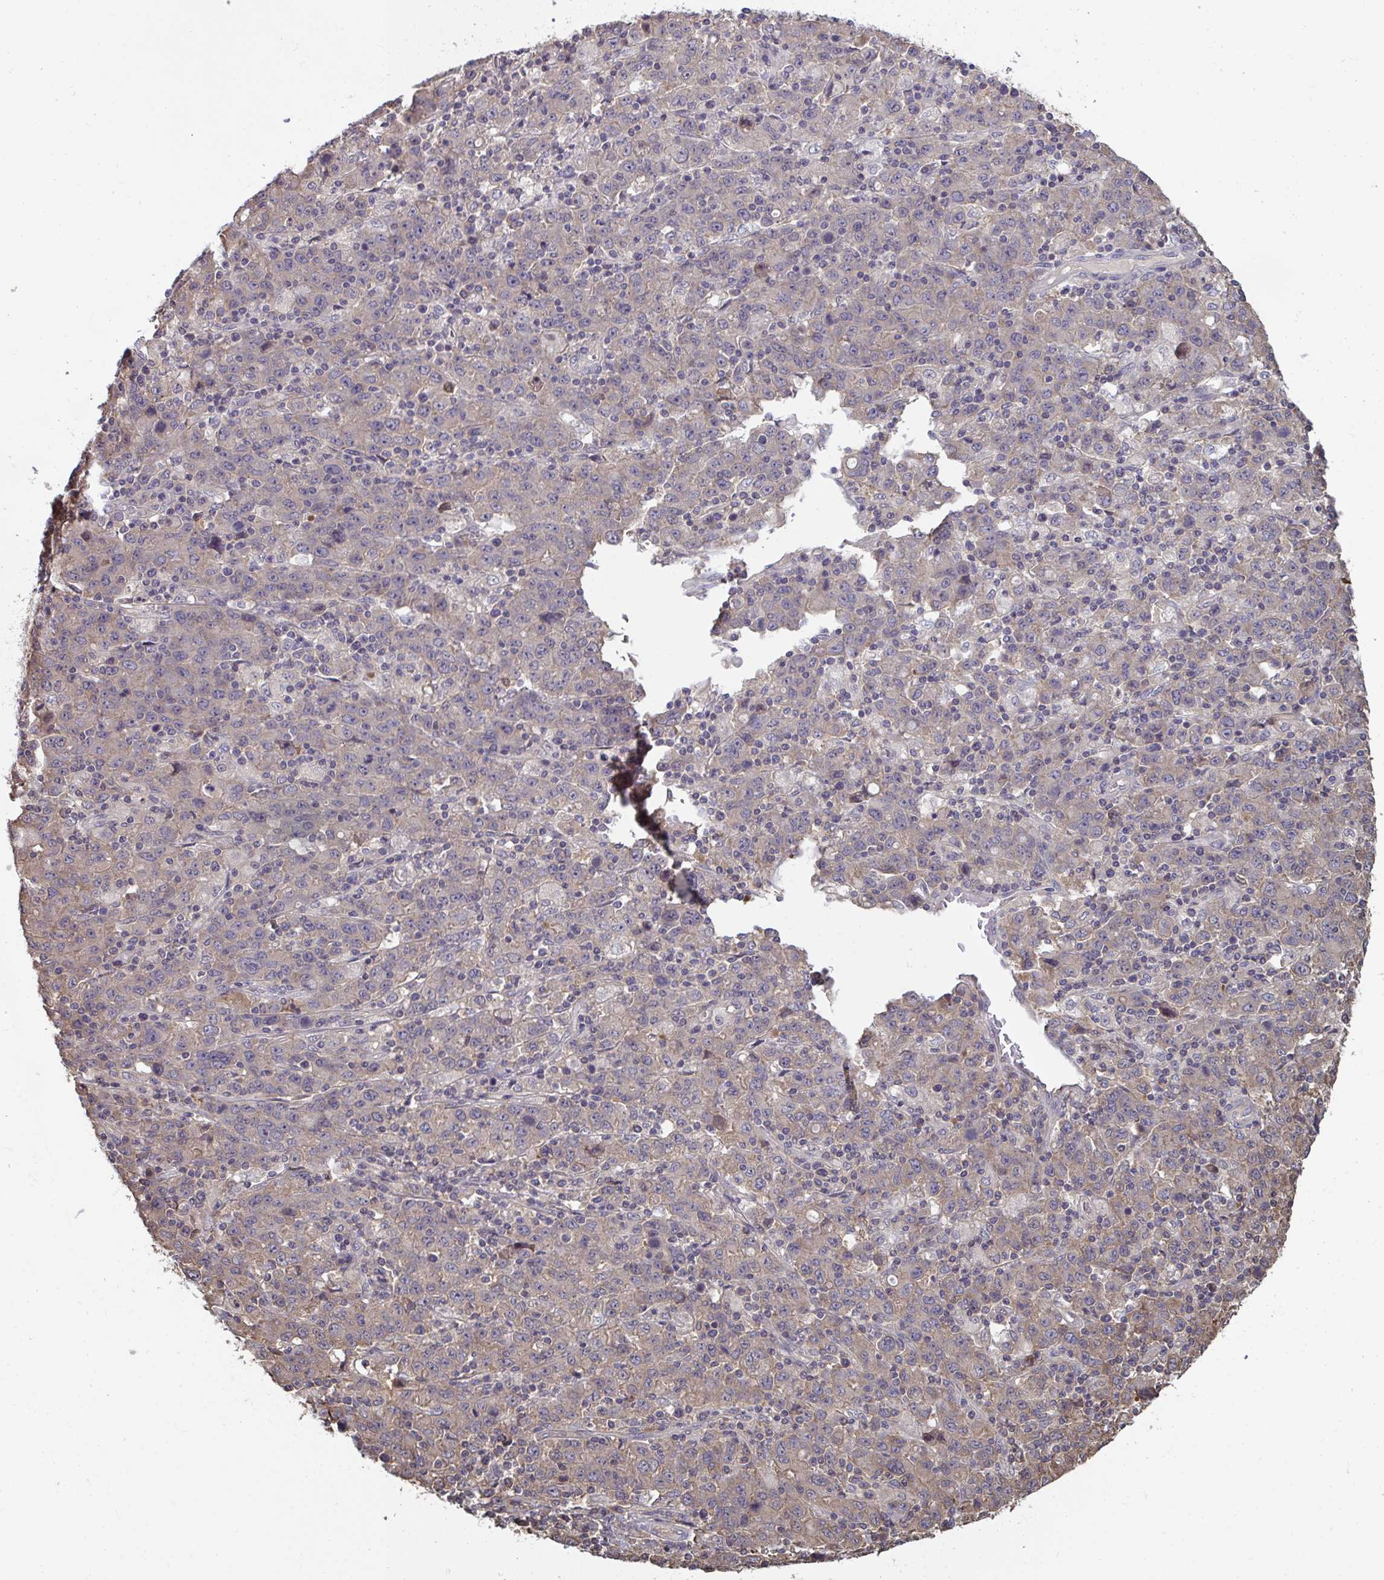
{"staining": {"intensity": "weak", "quantity": "<25%", "location": "cytoplasmic/membranous"}, "tissue": "stomach cancer", "cell_type": "Tumor cells", "image_type": "cancer", "snomed": [{"axis": "morphology", "description": "Adenocarcinoma, NOS"}, {"axis": "topography", "description": "Stomach, upper"}], "caption": "Protein analysis of stomach cancer (adenocarcinoma) shows no significant staining in tumor cells.", "gene": "TTC9C", "patient": {"sex": "male", "age": 69}}